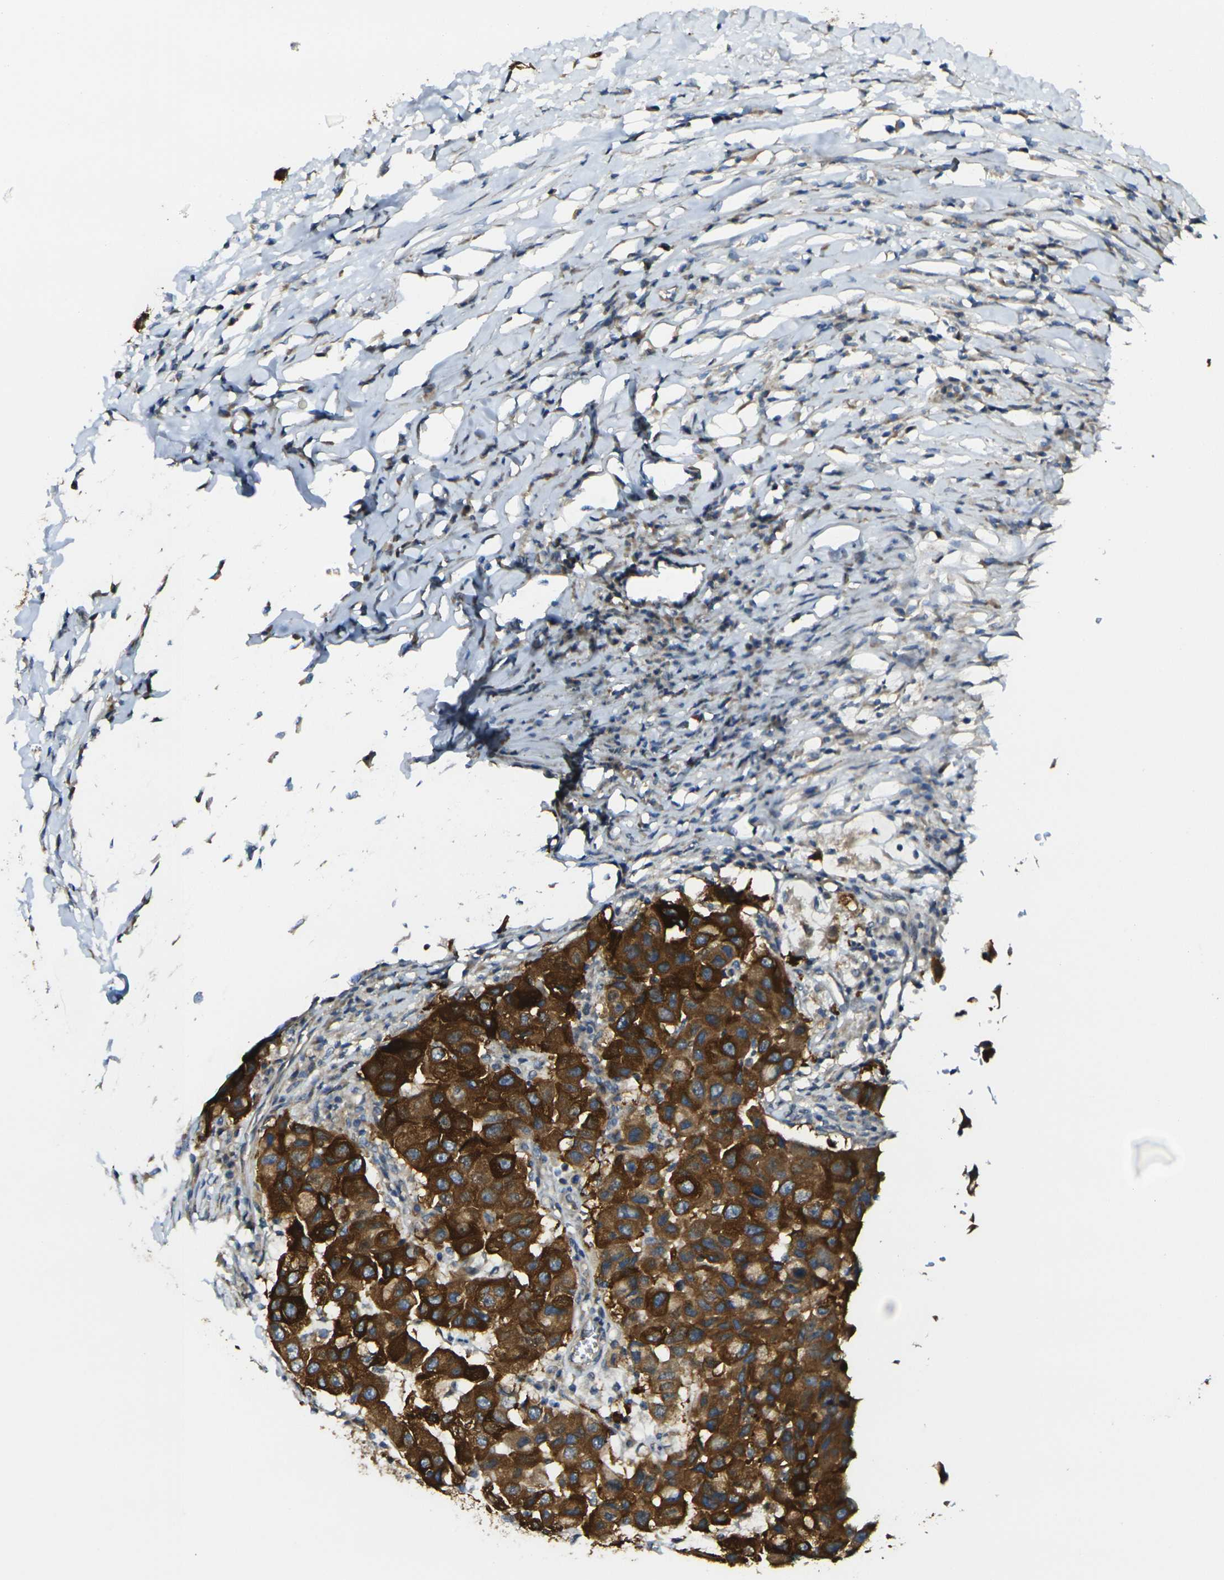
{"staining": {"intensity": "strong", "quantity": ">75%", "location": "cytoplasmic/membranous"}, "tissue": "breast cancer", "cell_type": "Tumor cells", "image_type": "cancer", "snomed": [{"axis": "morphology", "description": "Duct carcinoma"}, {"axis": "topography", "description": "Breast"}], "caption": "A brown stain highlights strong cytoplasmic/membranous expression of a protein in breast cancer tumor cells. (DAB (3,3'-diaminobenzidine) IHC with brightfield microscopy, high magnification).", "gene": "GNA12", "patient": {"sex": "female", "age": 27}}